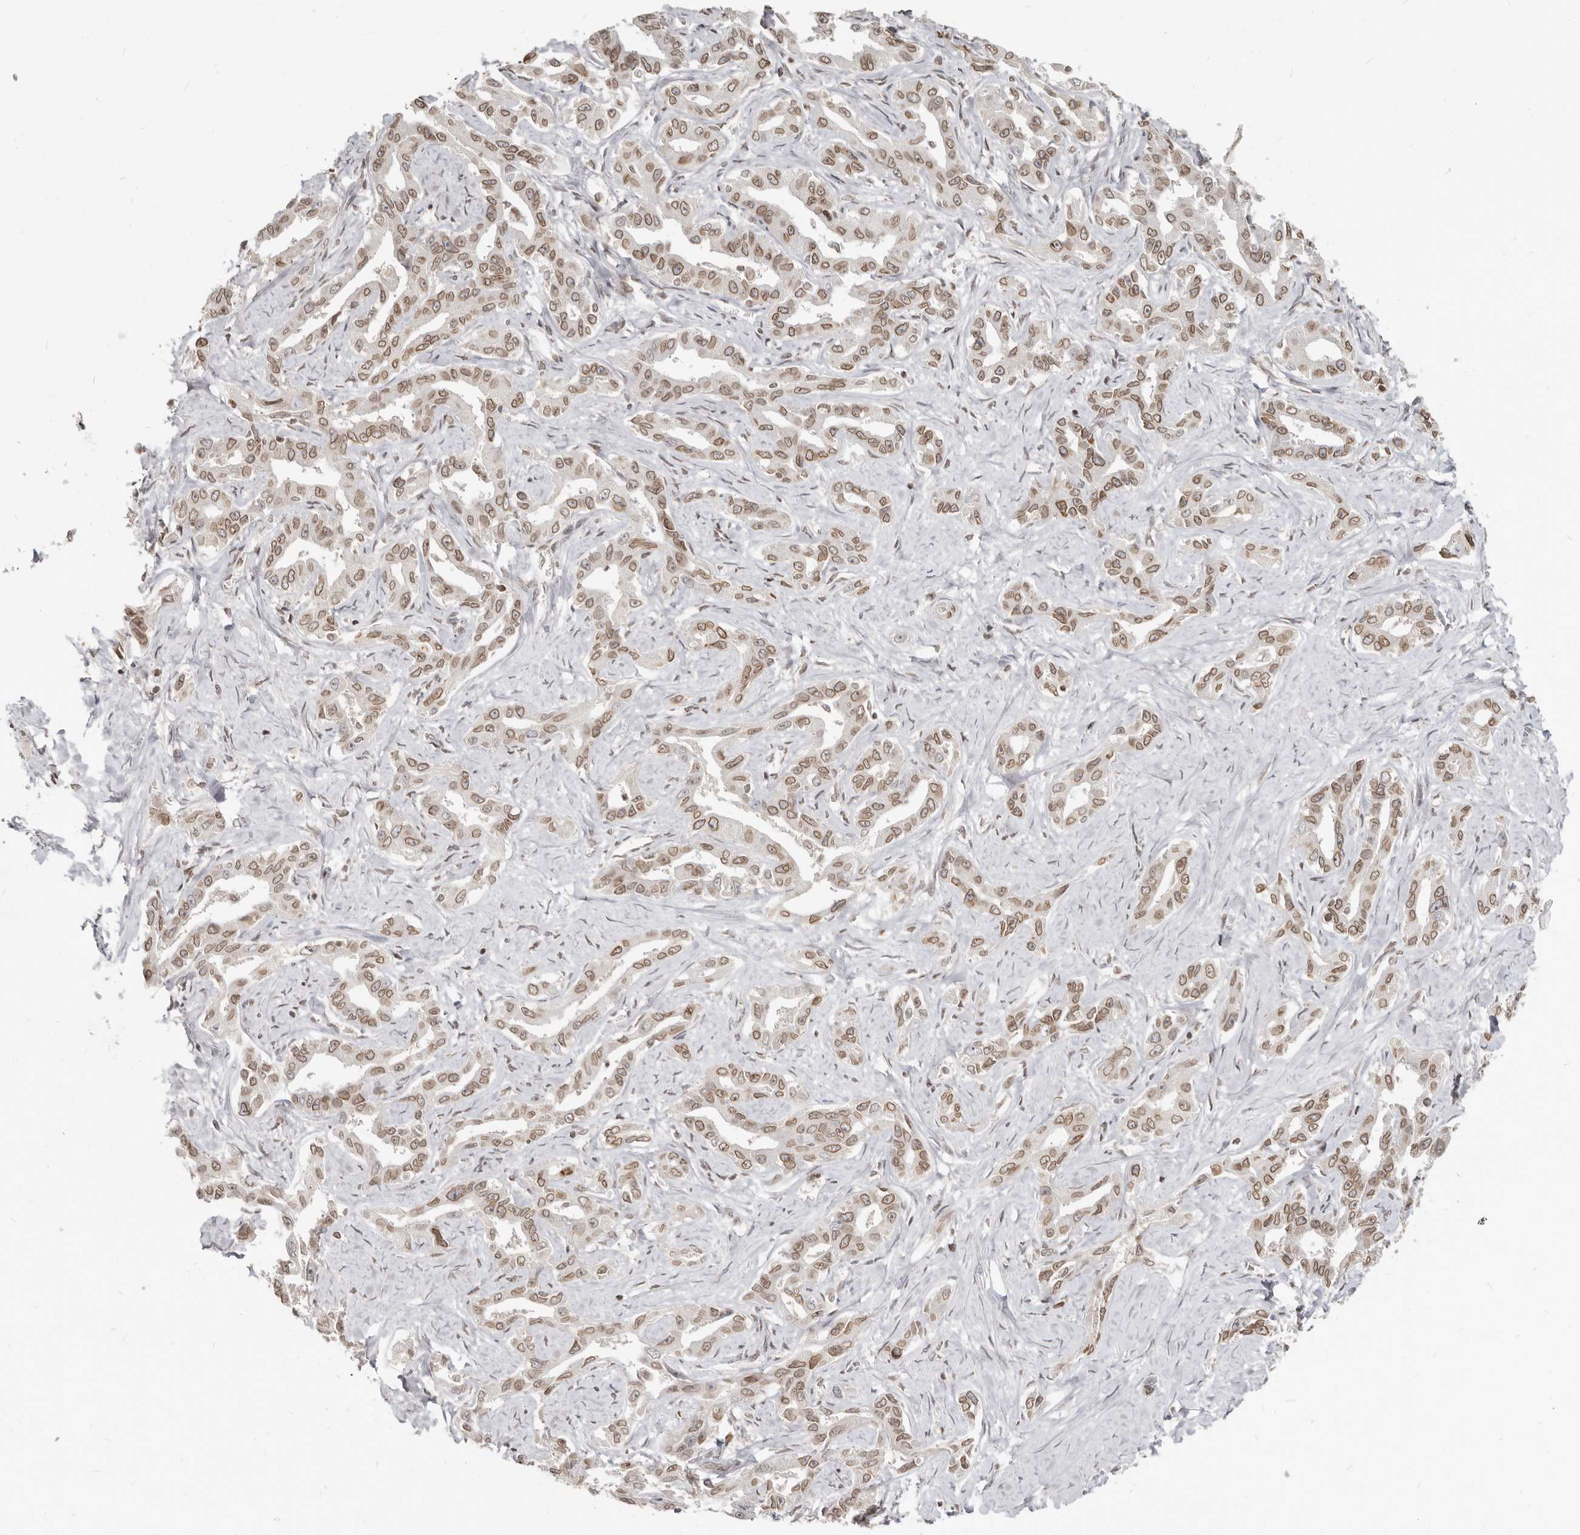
{"staining": {"intensity": "moderate", "quantity": ">75%", "location": "cytoplasmic/membranous,nuclear"}, "tissue": "liver cancer", "cell_type": "Tumor cells", "image_type": "cancer", "snomed": [{"axis": "morphology", "description": "Cholangiocarcinoma"}, {"axis": "topography", "description": "Liver"}], "caption": "This photomicrograph displays immunohistochemistry (IHC) staining of human liver cholangiocarcinoma, with medium moderate cytoplasmic/membranous and nuclear staining in approximately >75% of tumor cells.", "gene": "NUP153", "patient": {"sex": "male", "age": 59}}